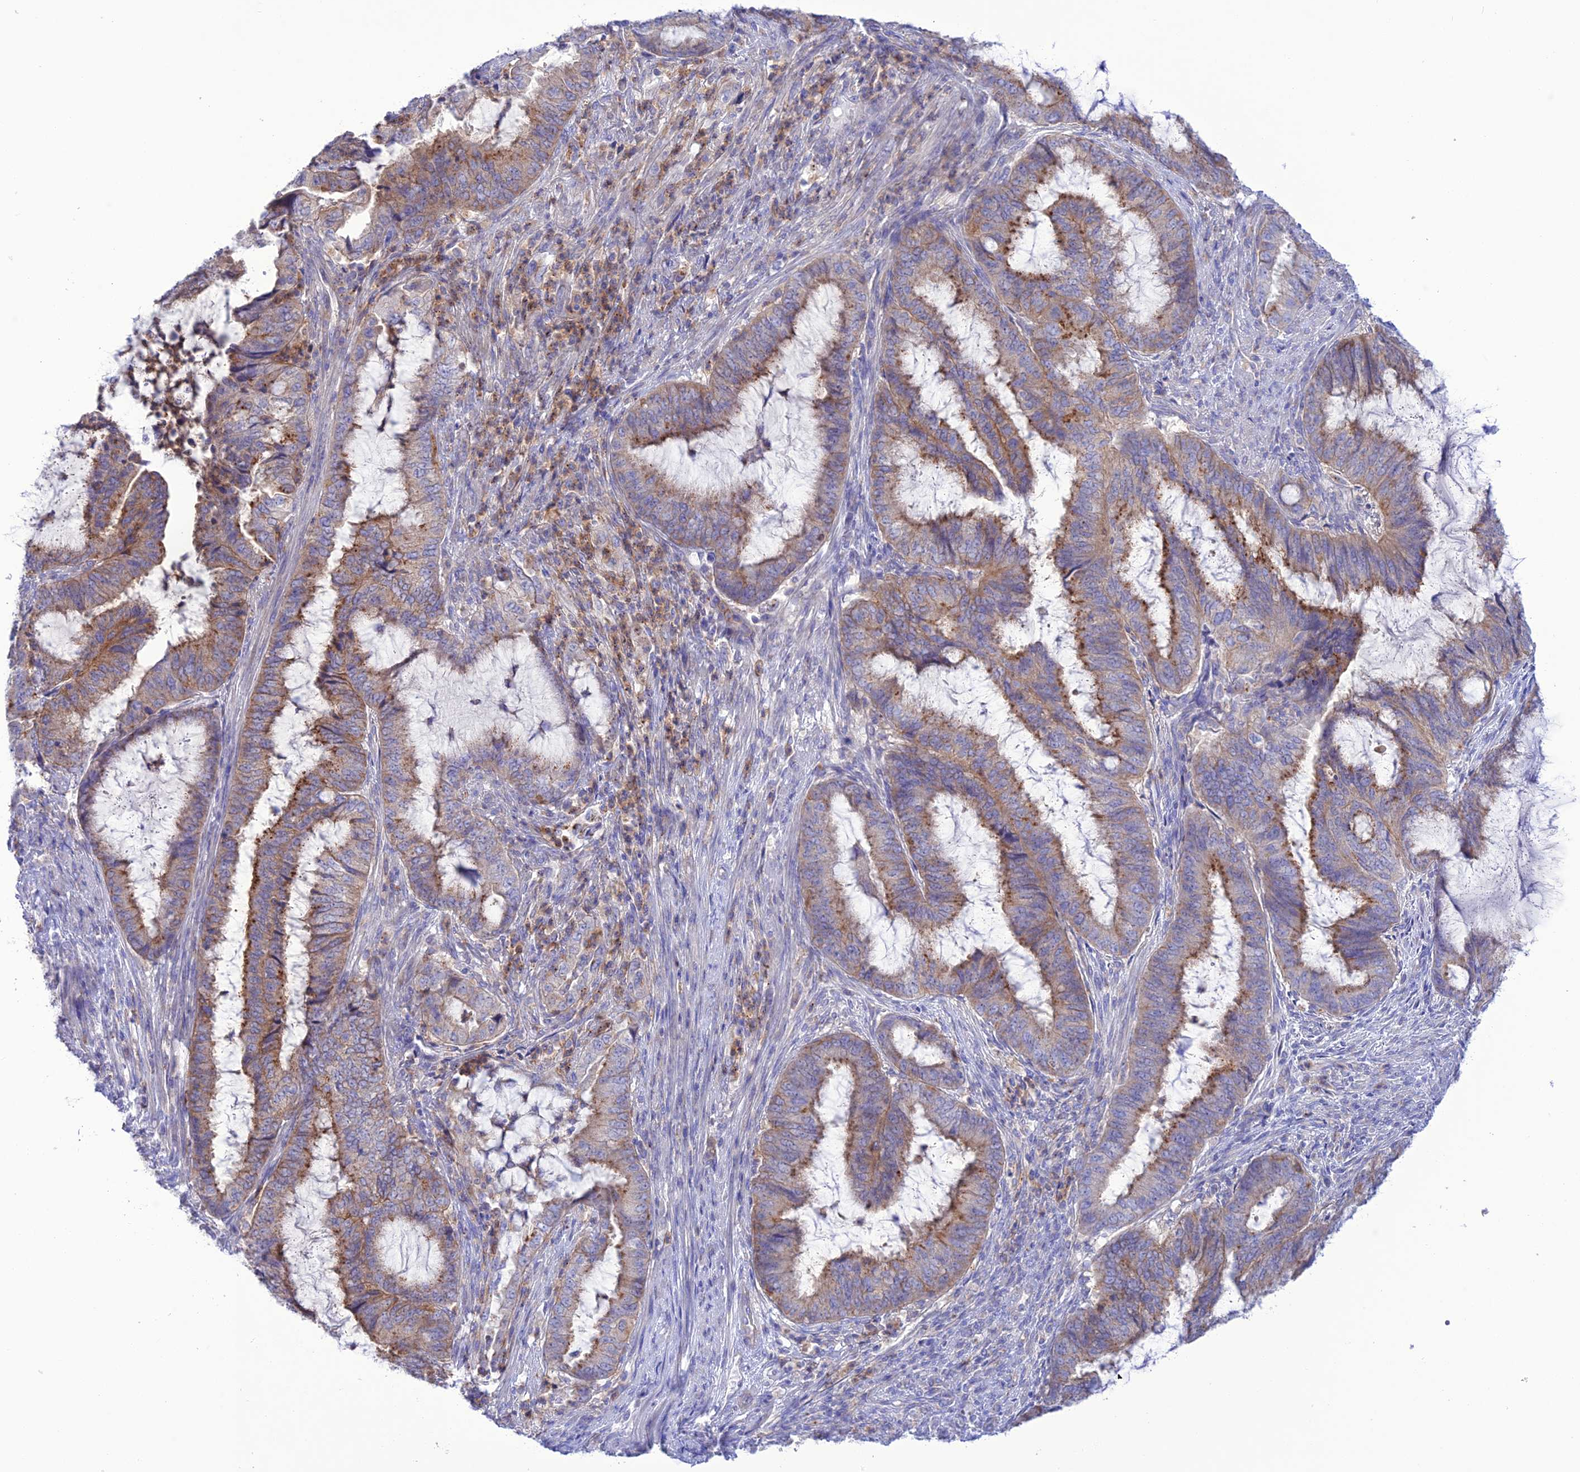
{"staining": {"intensity": "moderate", "quantity": "25%-75%", "location": "cytoplasmic/membranous"}, "tissue": "endometrial cancer", "cell_type": "Tumor cells", "image_type": "cancer", "snomed": [{"axis": "morphology", "description": "Adenocarcinoma, NOS"}, {"axis": "topography", "description": "Endometrium"}], "caption": "Protein staining of endometrial cancer tissue shows moderate cytoplasmic/membranous expression in about 25%-75% of tumor cells.", "gene": "CHSY3", "patient": {"sex": "female", "age": 51}}